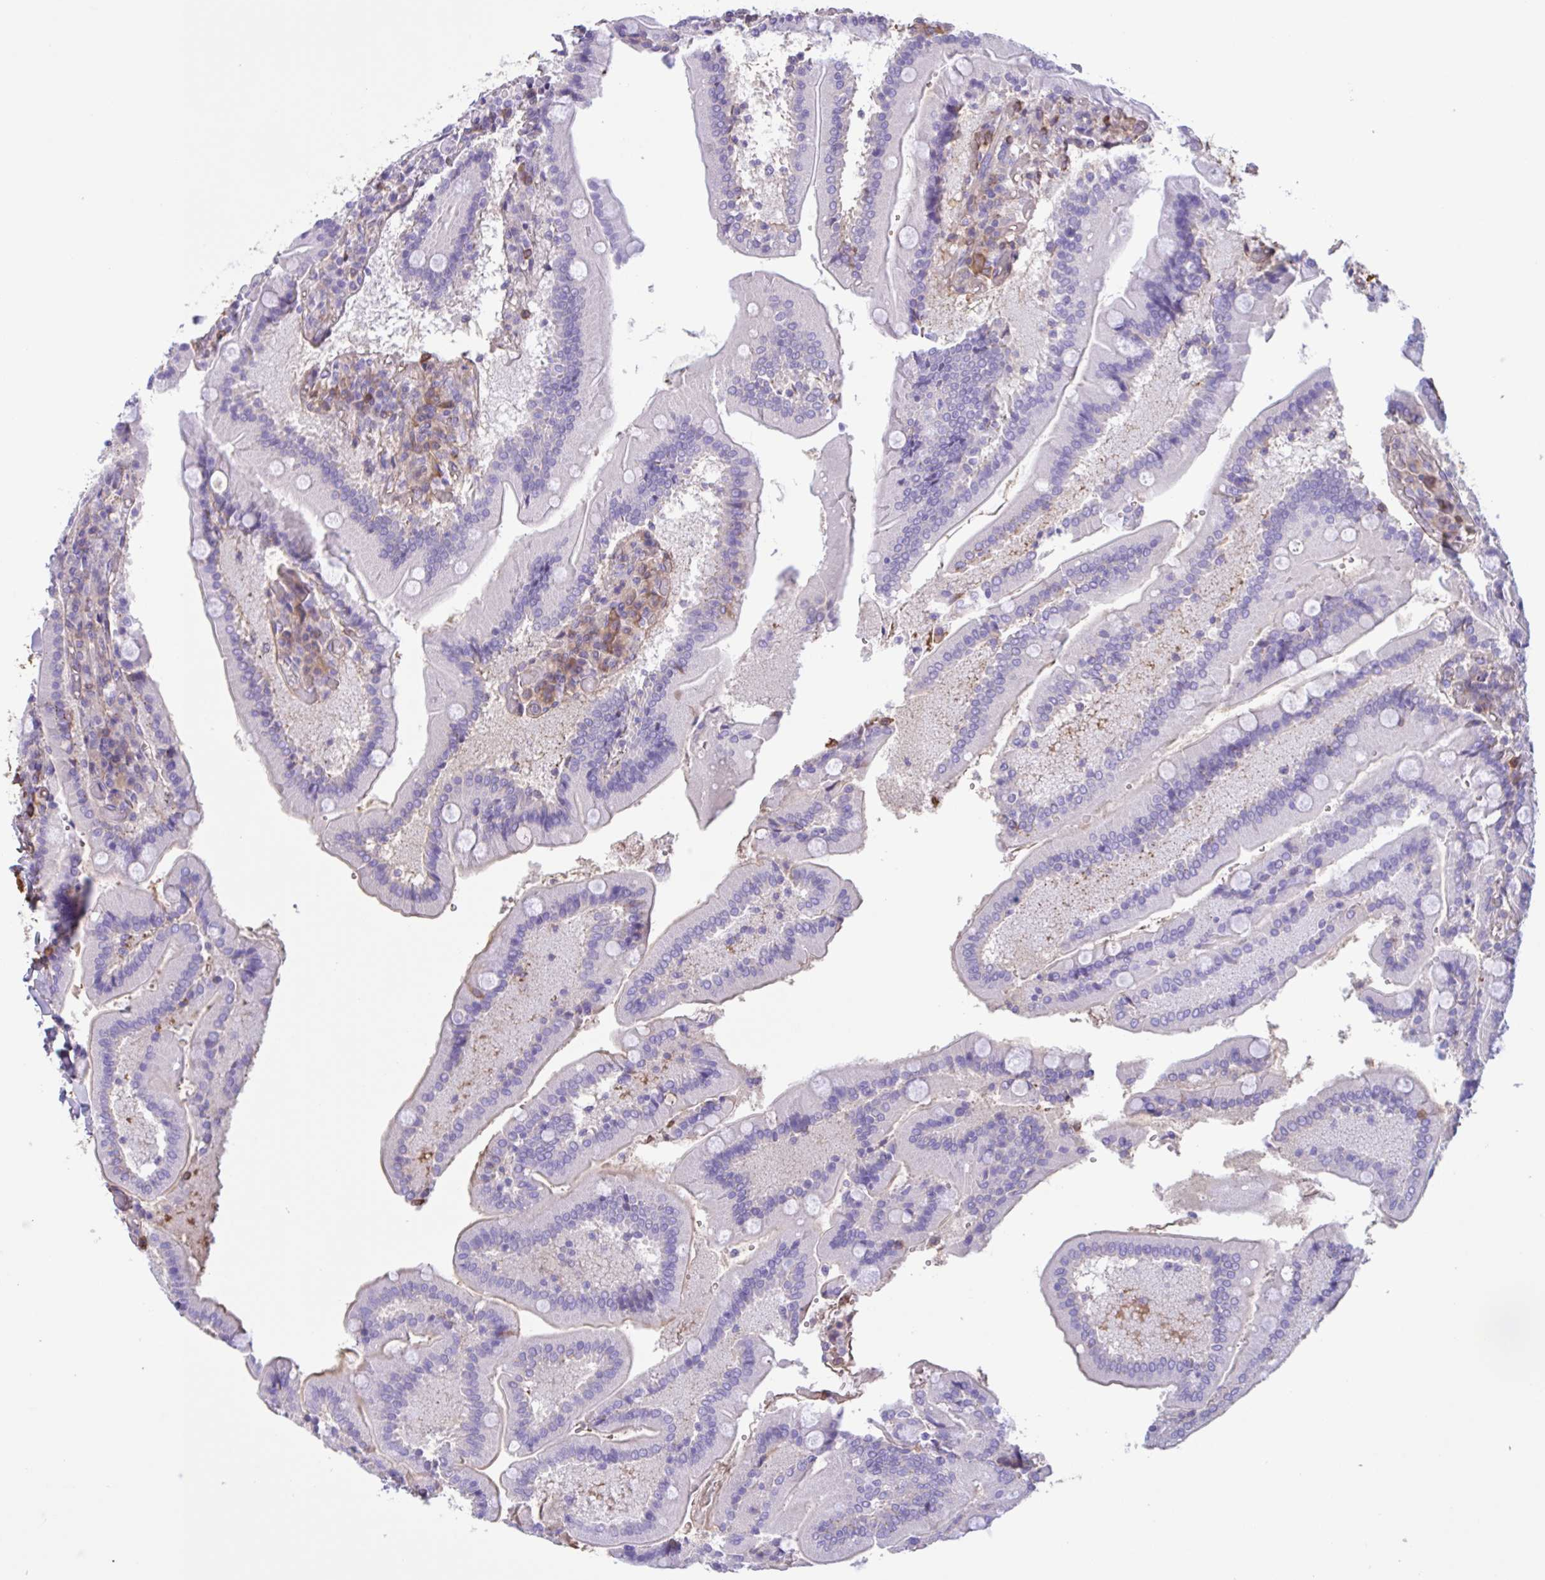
{"staining": {"intensity": "negative", "quantity": "none", "location": "none"}, "tissue": "duodenum", "cell_type": "Glandular cells", "image_type": "normal", "snomed": [{"axis": "morphology", "description": "Normal tissue, NOS"}, {"axis": "topography", "description": "Duodenum"}], "caption": "High power microscopy image of an IHC image of benign duodenum, revealing no significant staining in glandular cells. The staining was performed using DAB (3,3'-diaminobenzidine) to visualize the protein expression in brown, while the nuclei were stained in blue with hematoxylin (Magnification: 20x).", "gene": "LARGE2", "patient": {"sex": "female", "age": 62}}